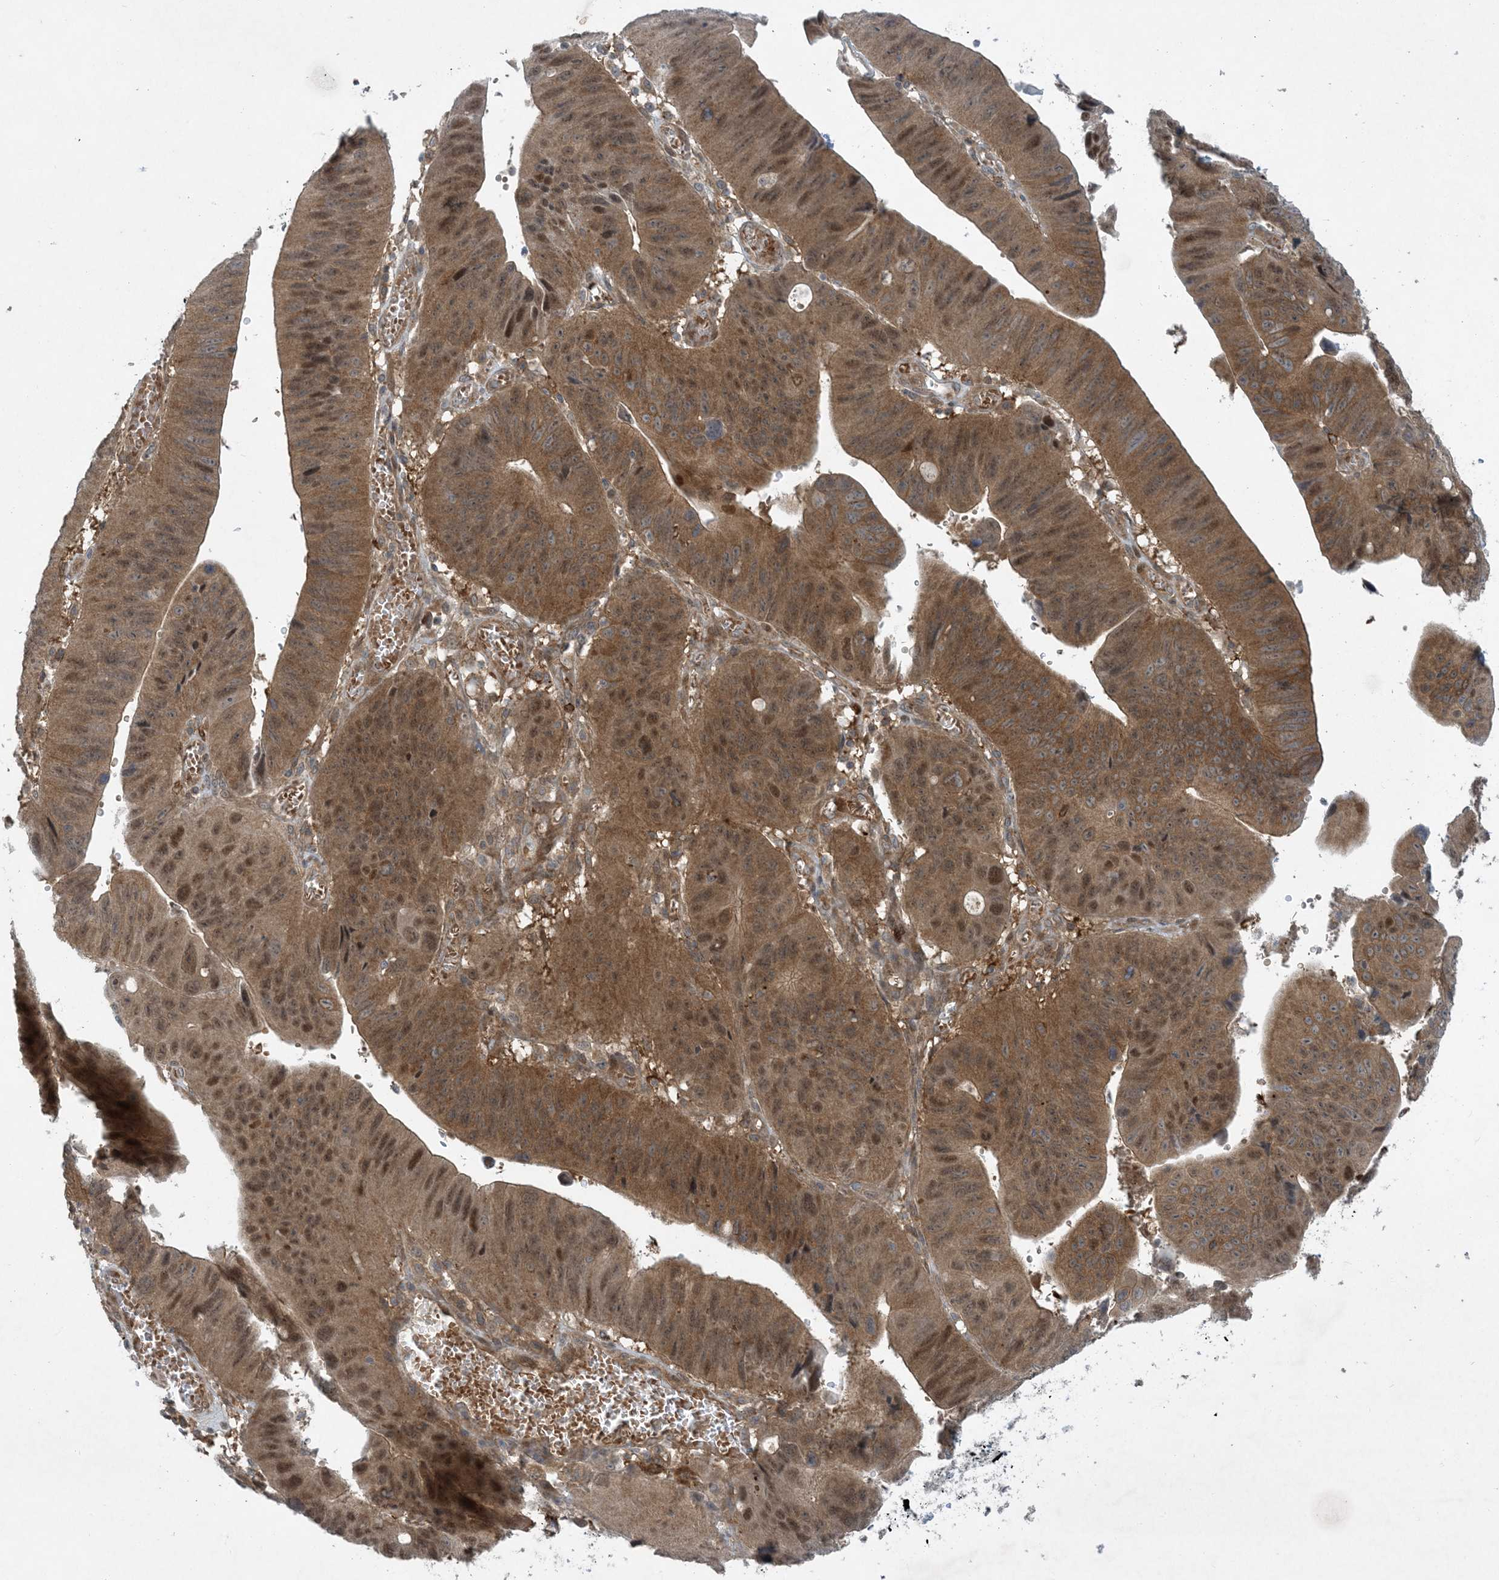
{"staining": {"intensity": "moderate", "quantity": ">75%", "location": "cytoplasmic/membranous,nuclear"}, "tissue": "stomach cancer", "cell_type": "Tumor cells", "image_type": "cancer", "snomed": [{"axis": "morphology", "description": "Adenocarcinoma, NOS"}, {"axis": "topography", "description": "Stomach"}], "caption": "Moderate cytoplasmic/membranous and nuclear expression is present in approximately >75% of tumor cells in stomach cancer.", "gene": "STAM2", "patient": {"sex": "male", "age": 59}}